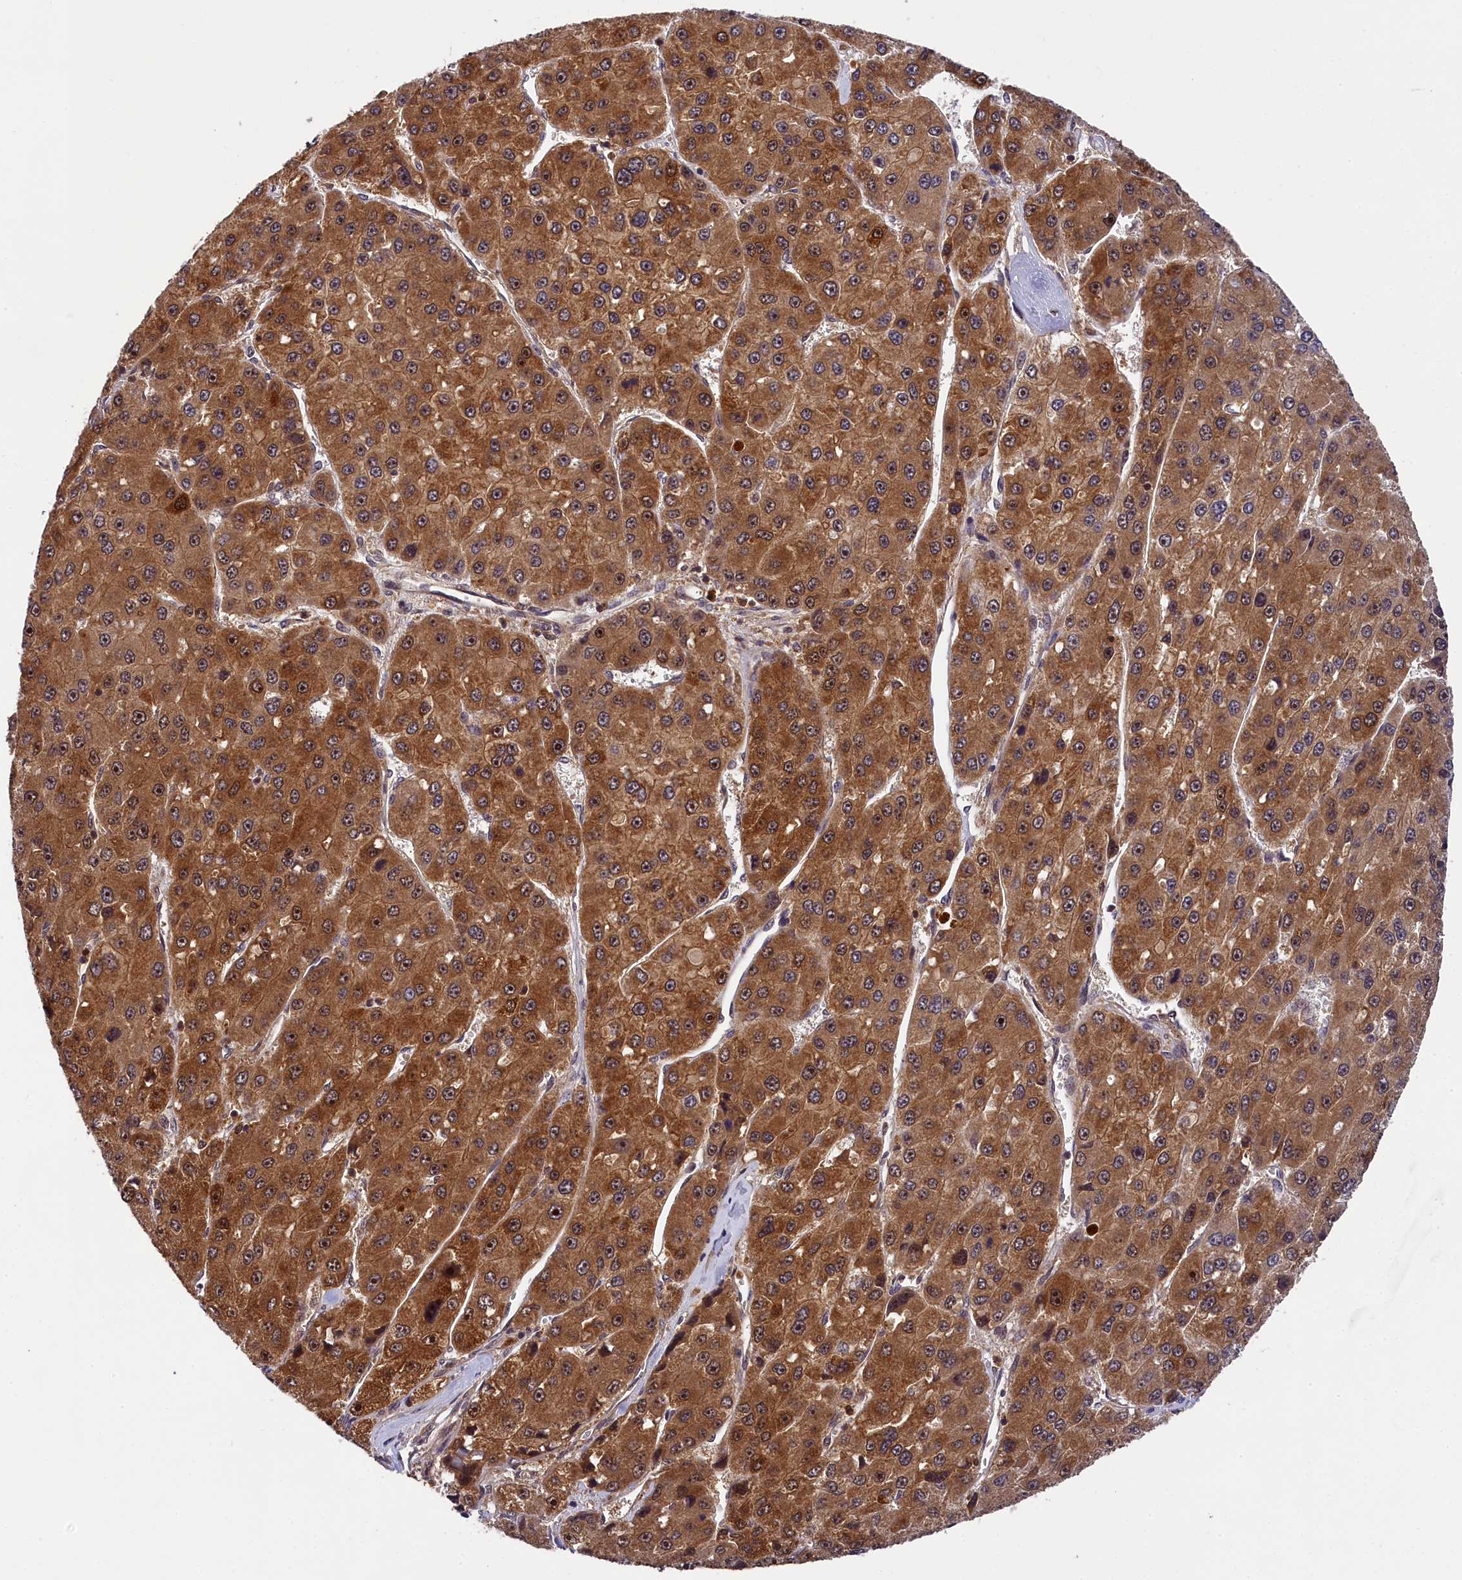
{"staining": {"intensity": "moderate", "quantity": ">75%", "location": "cytoplasmic/membranous"}, "tissue": "liver cancer", "cell_type": "Tumor cells", "image_type": "cancer", "snomed": [{"axis": "morphology", "description": "Carcinoma, Hepatocellular, NOS"}, {"axis": "topography", "description": "Liver"}], "caption": "Moderate cytoplasmic/membranous staining for a protein is seen in about >75% of tumor cells of hepatocellular carcinoma (liver) using immunohistochemistry (IHC).", "gene": "EIF6", "patient": {"sex": "female", "age": 73}}